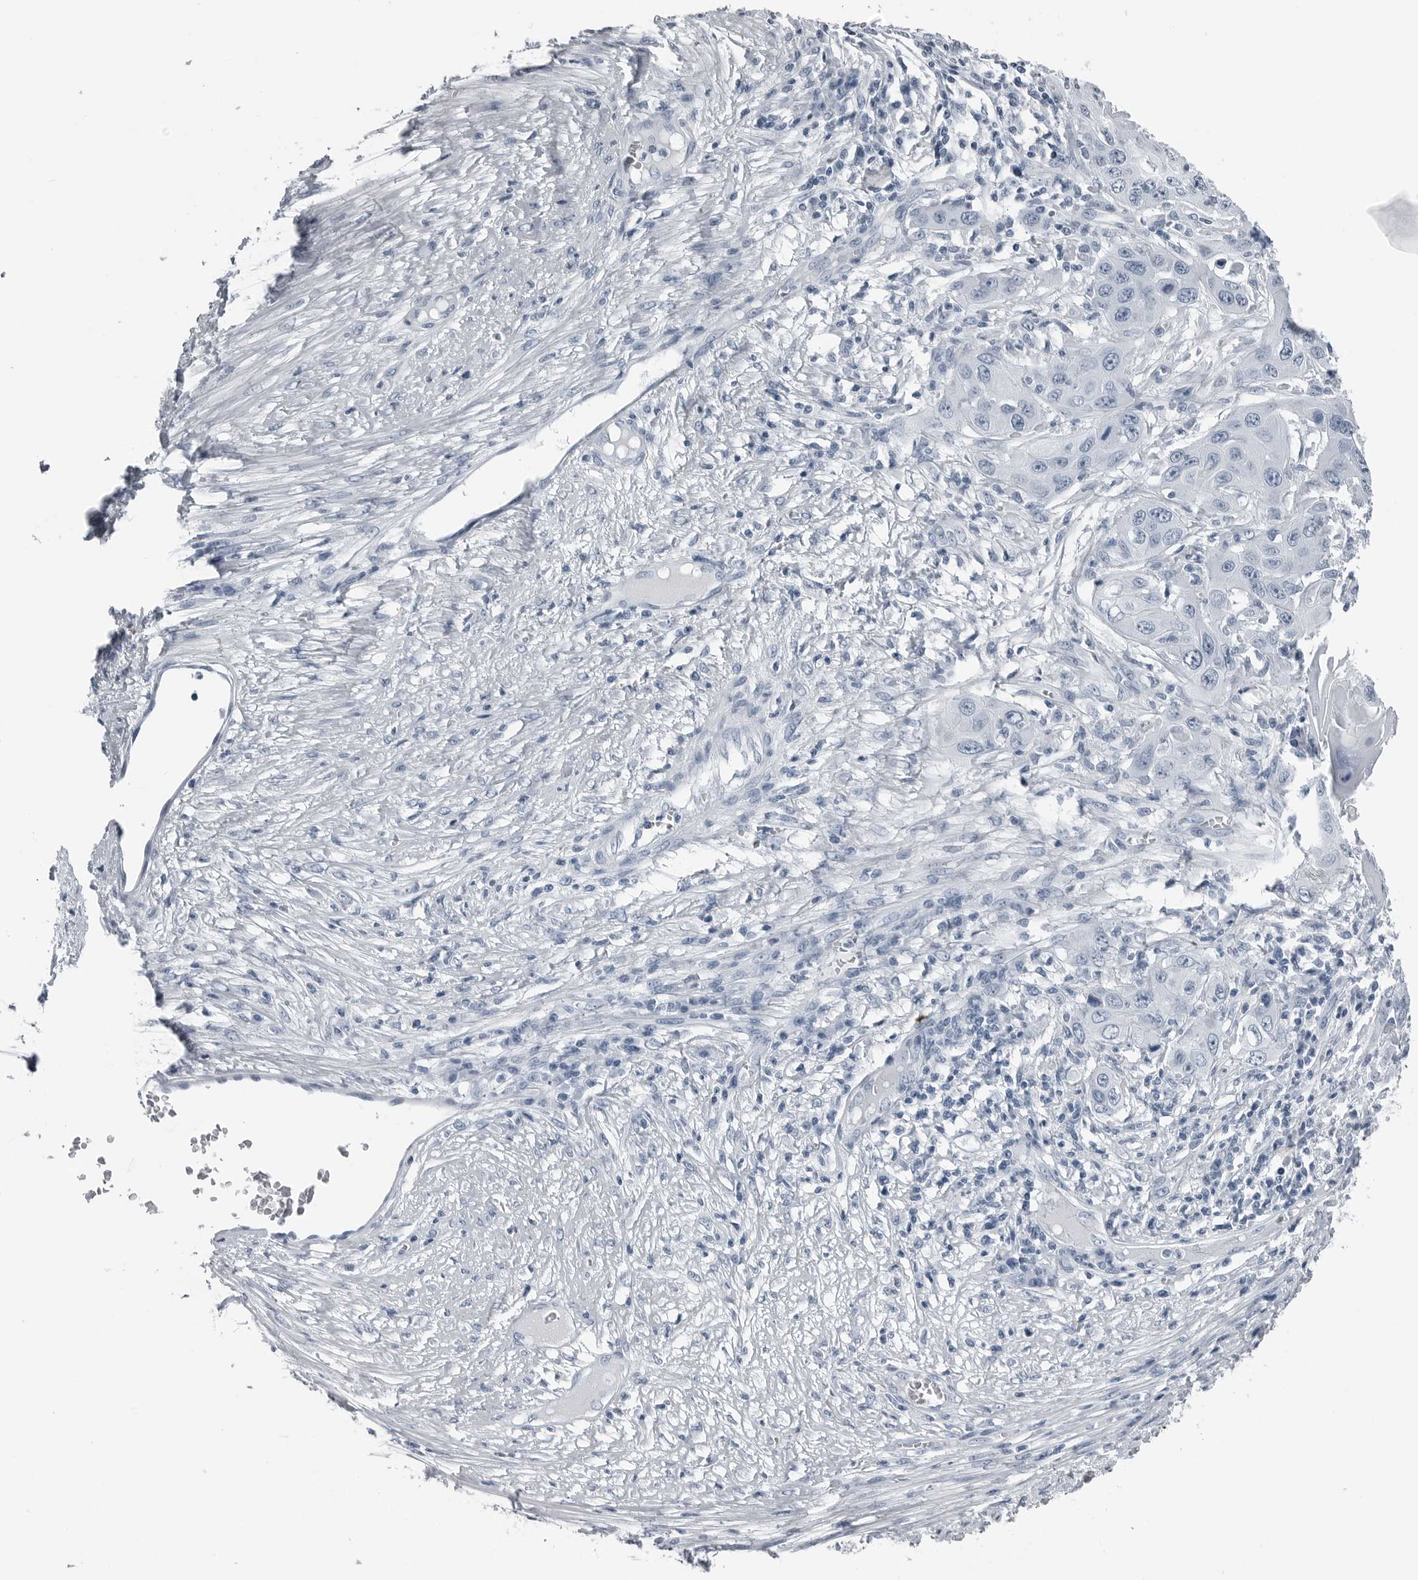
{"staining": {"intensity": "negative", "quantity": "none", "location": "none"}, "tissue": "skin cancer", "cell_type": "Tumor cells", "image_type": "cancer", "snomed": [{"axis": "morphology", "description": "Squamous cell carcinoma, NOS"}, {"axis": "topography", "description": "Skin"}], "caption": "Immunohistochemical staining of skin cancer (squamous cell carcinoma) exhibits no significant positivity in tumor cells.", "gene": "SPINK1", "patient": {"sex": "male", "age": 55}}